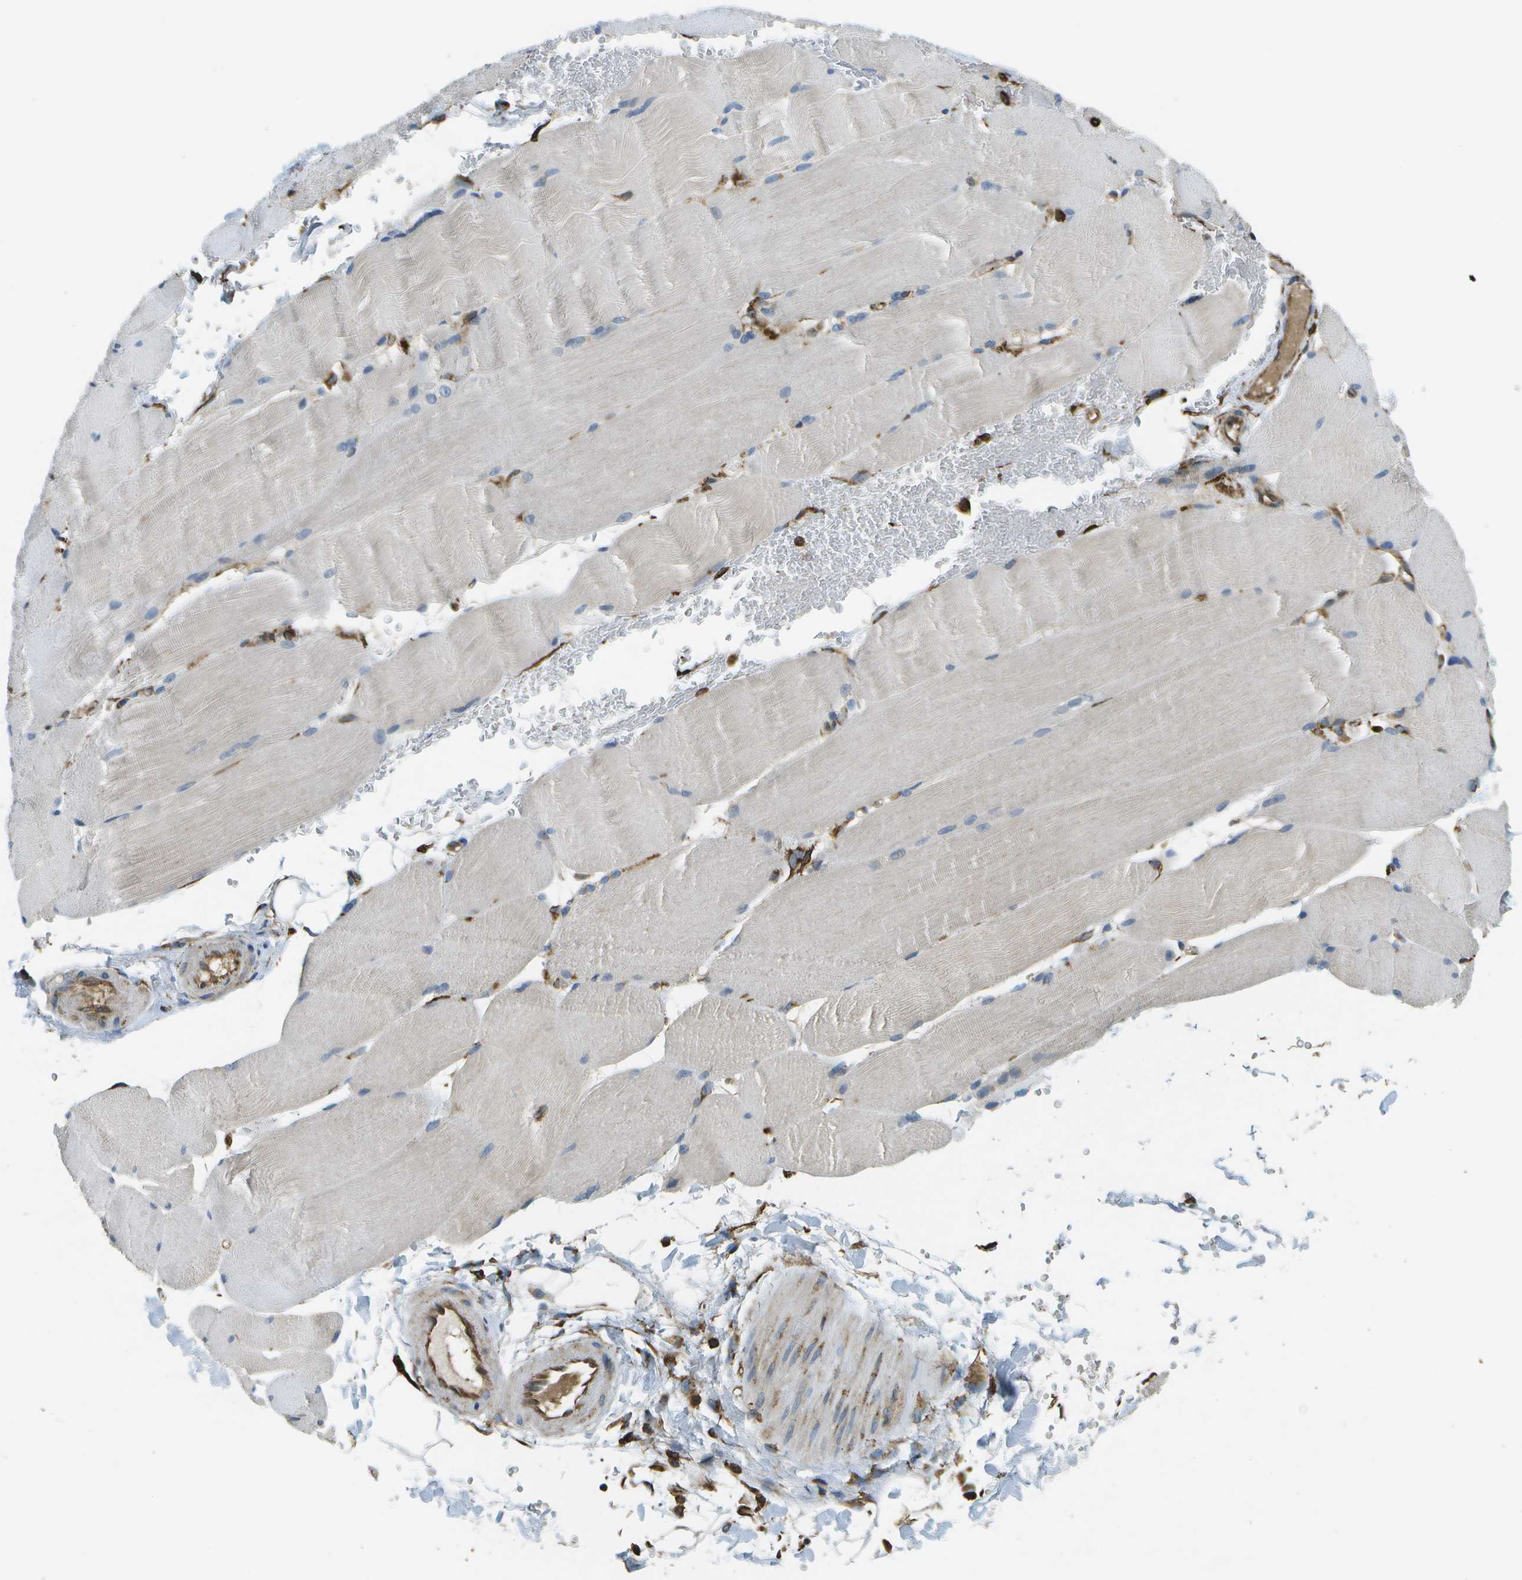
{"staining": {"intensity": "weak", "quantity": "<25%", "location": "cytoplasmic/membranous"}, "tissue": "skeletal muscle", "cell_type": "Myocytes", "image_type": "normal", "snomed": [{"axis": "morphology", "description": "Normal tissue, NOS"}, {"axis": "topography", "description": "Skin"}, {"axis": "topography", "description": "Skeletal muscle"}], "caption": "Immunohistochemistry histopathology image of benign skeletal muscle: skeletal muscle stained with DAB (3,3'-diaminobenzidine) demonstrates no significant protein positivity in myocytes. The staining was performed using DAB (3,3'-diaminobenzidine) to visualize the protein expression in brown, while the nuclei were stained in blue with hematoxylin (Magnification: 20x).", "gene": "PDIA4", "patient": {"sex": "male", "age": 83}}